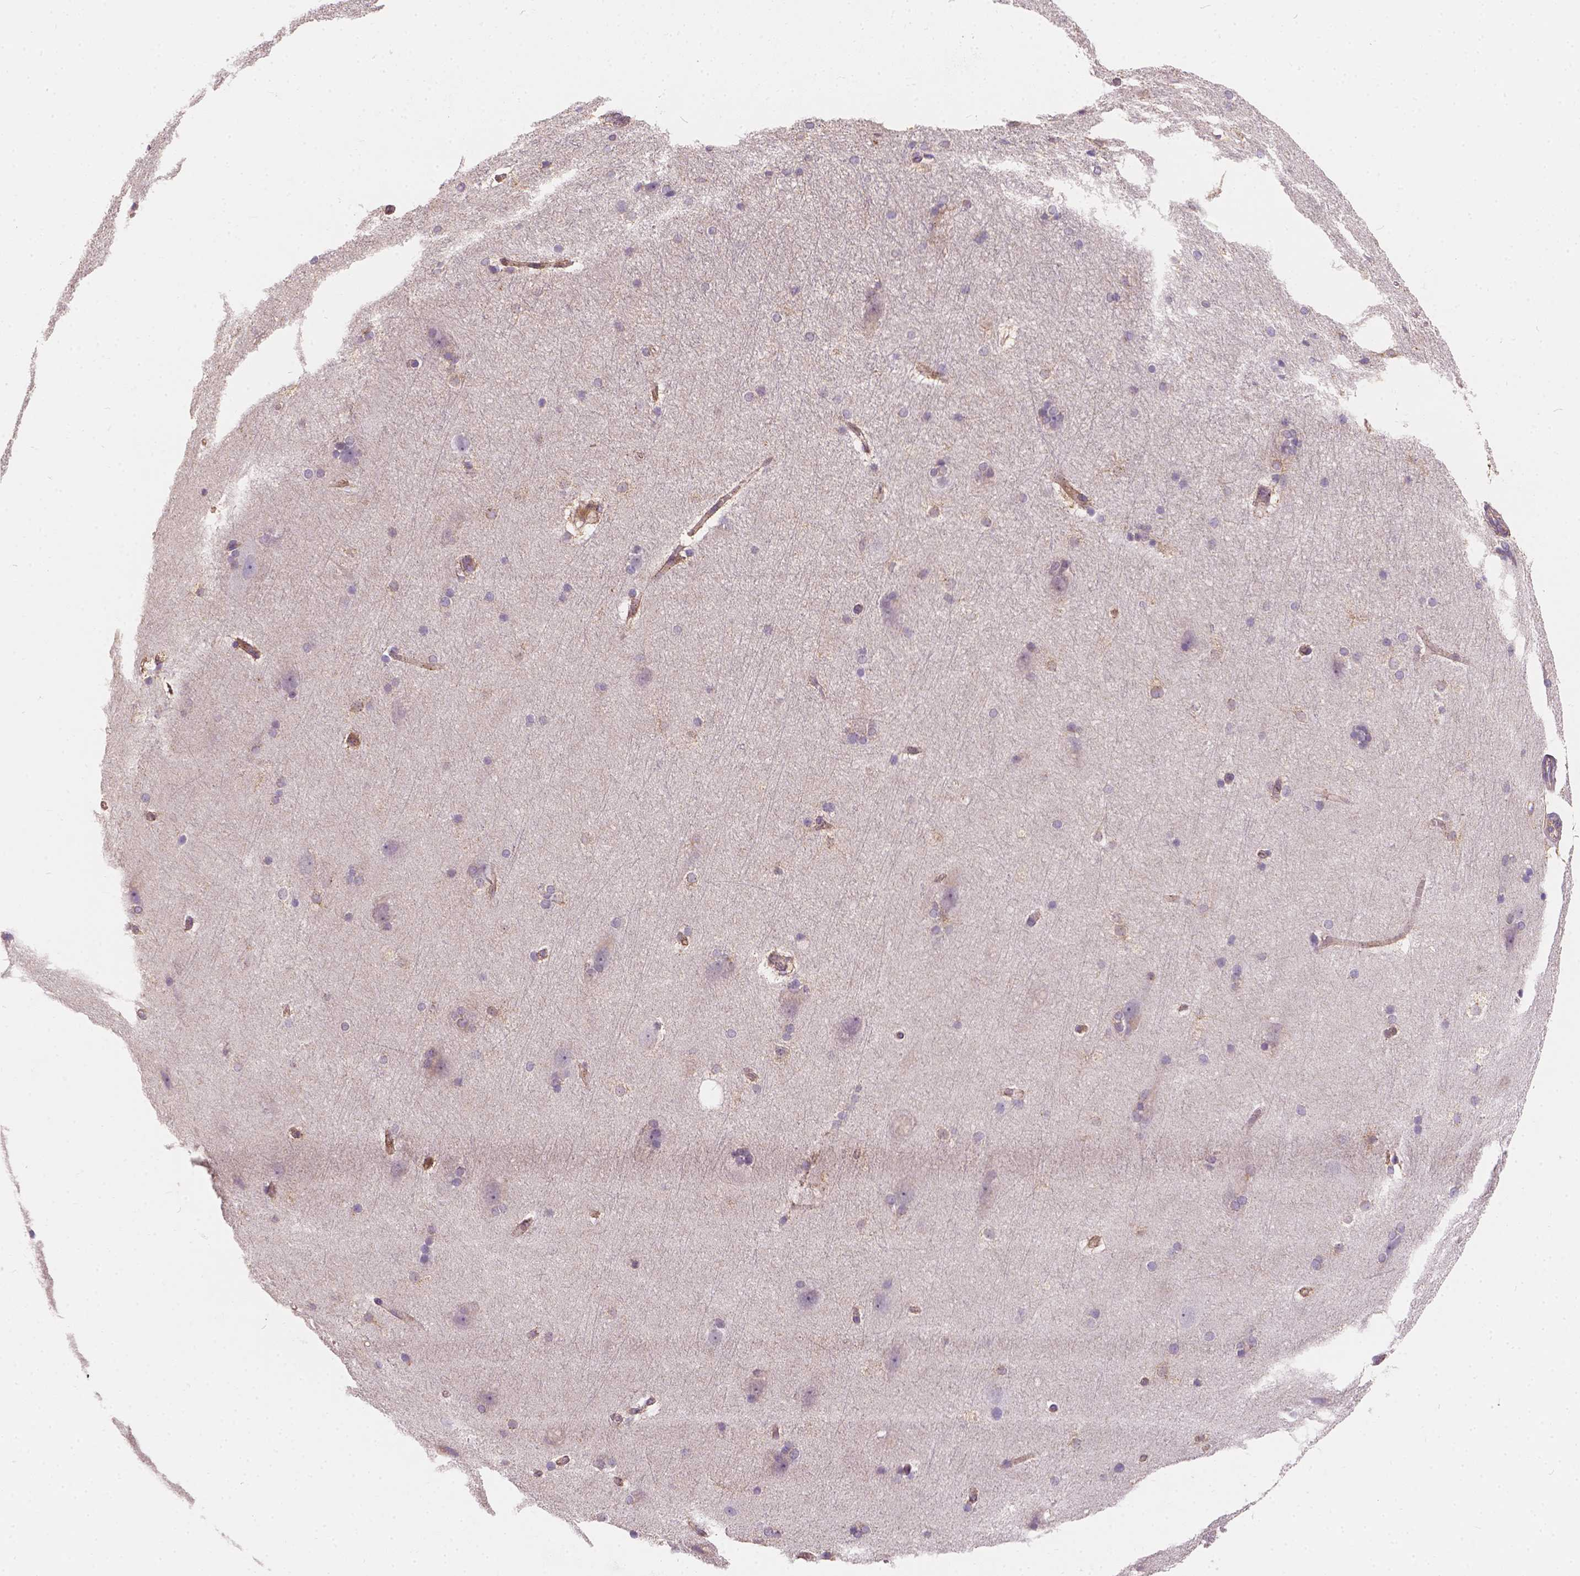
{"staining": {"intensity": "moderate", "quantity": "25%-75%", "location": "cytoplasmic/membranous"}, "tissue": "hippocampus", "cell_type": "Glial cells", "image_type": "normal", "snomed": [{"axis": "morphology", "description": "Normal tissue, NOS"}, {"axis": "topography", "description": "Cerebral cortex"}, {"axis": "topography", "description": "Hippocampus"}], "caption": "A histopathology image showing moderate cytoplasmic/membranous expression in approximately 25%-75% of glial cells in unremarkable hippocampus, as visualized by brown immunohistochemical staining.", "gene": "CDK10", "patient": {"sex": "female", "age": 19}}